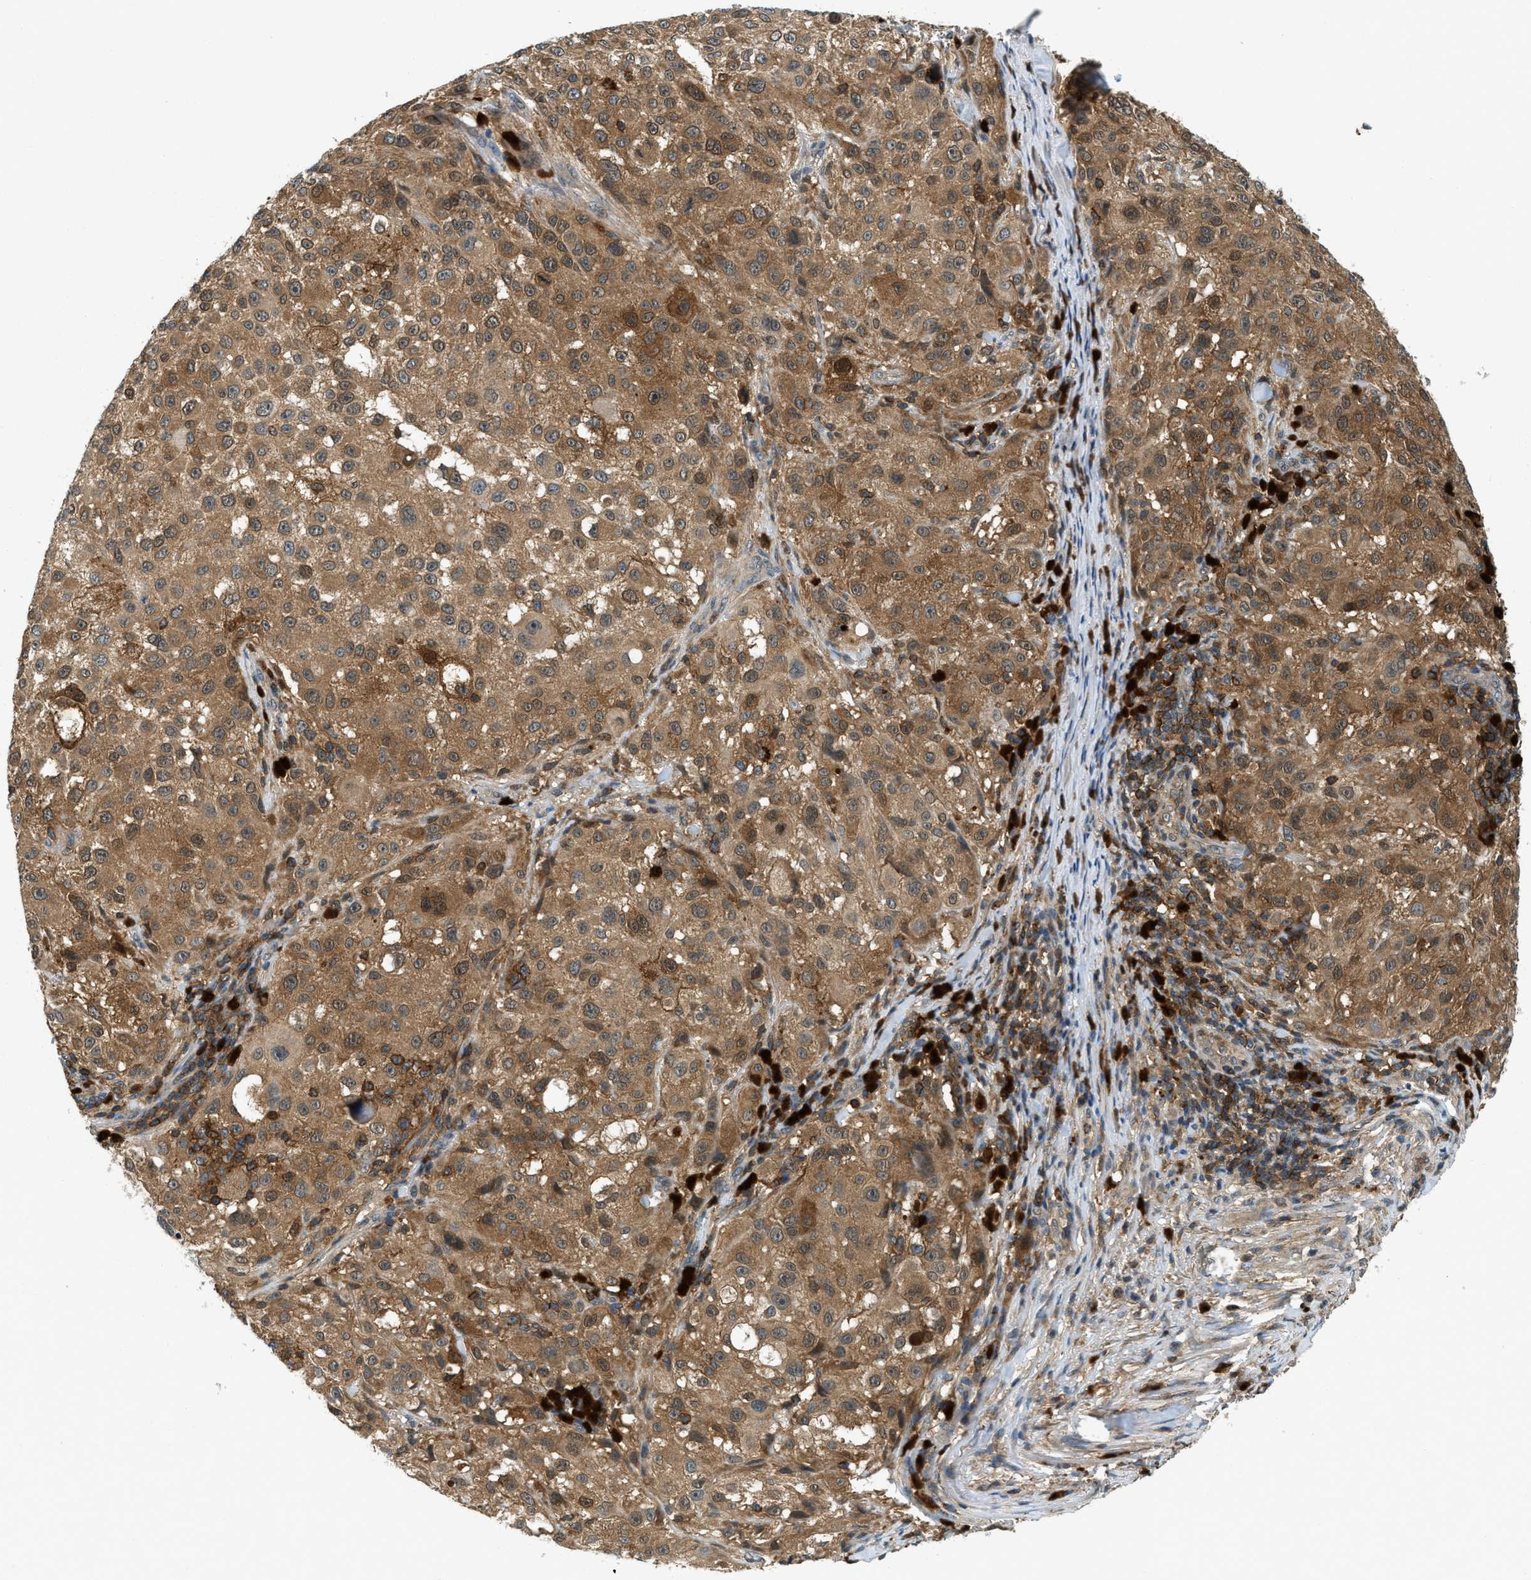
{"staining": {"intensity": "moderate", "quantity": ">75%", "location": "cytoplasmic/membranous,nuclear"}, "tissue": "melanoma", "cell_type": "Tumor cells", "image_type": "cancer", "snomed": [{"axis": "morphology", "description": "Necrosis, NOS"}, {"axis": "morphology", "description": "Malignant melanoma, NOS"}, {"axis": "topography", "description": "Skin"}], "caption": "Immunohistochemistry micrograph of neoplastic tissue: malignant melanoma stained using immunohistochemistry (IHC) exhibits medium levels of moderate protein expression localized specifically in the cytoplasmic/membranous and nuclear of tumor cells, appearing as a cytoplasmic/membranous and nuclear brown color.", "gene": "GMPPB", "patient": {"sex": "female", "age": 87}}